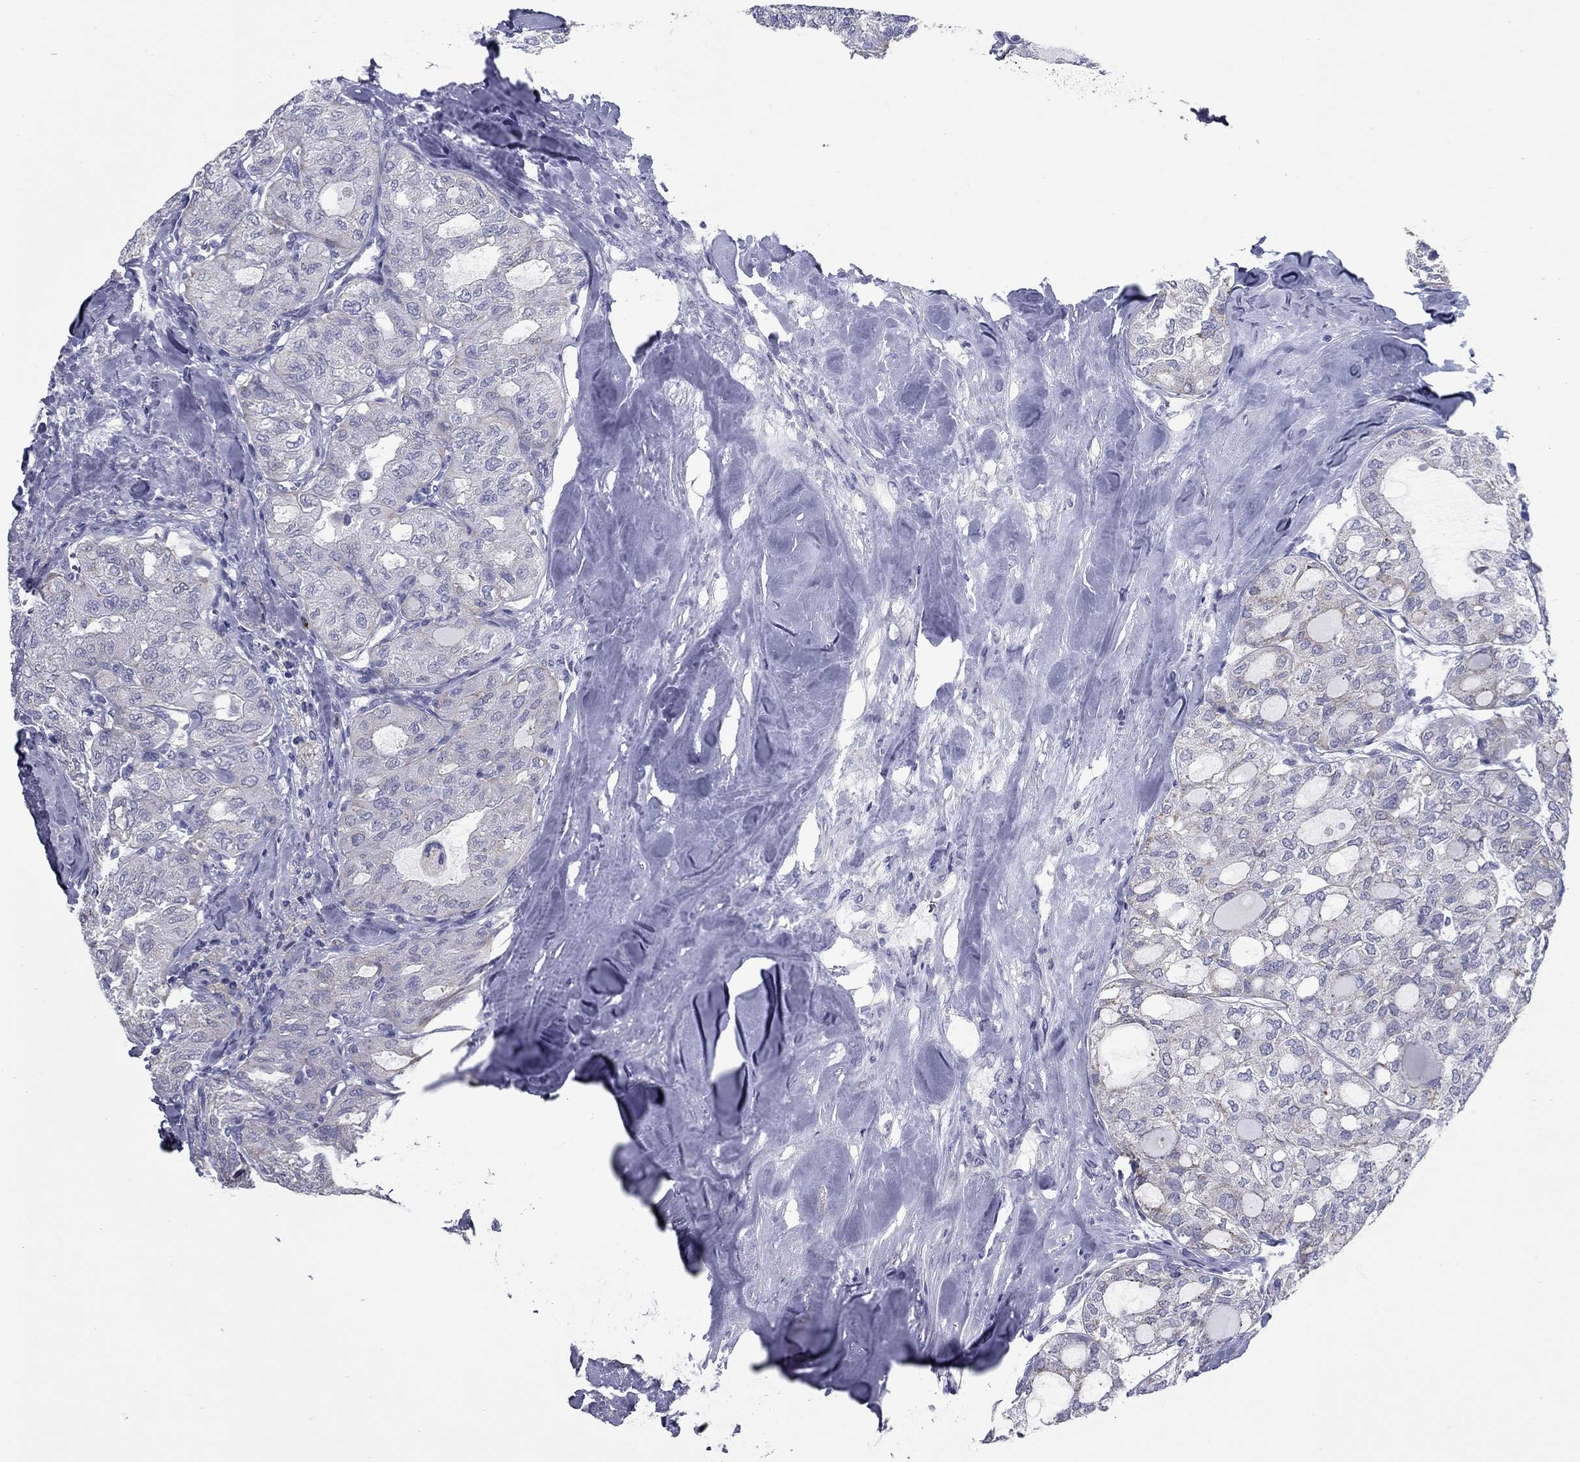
{"staining": {"intensity": "negative", "quantity": "none", "location": "none"}, "tissue": "thyroid cancer", "cell_type": "Tumor cells", "image_type": "cancer", "snomed": [{"axis": "morphology", "description": "Follicular adenoma carcinoma, NOS"}, {"axis": "topography", "description": "Thyroid gland"}], "caption": "Micrograph shows no significant protein expression in tumor cells of follicular adenoma carcinoma (thyroid).", "gene": "KIRREL2", "patient": {"sex": "male", "age": 75}}